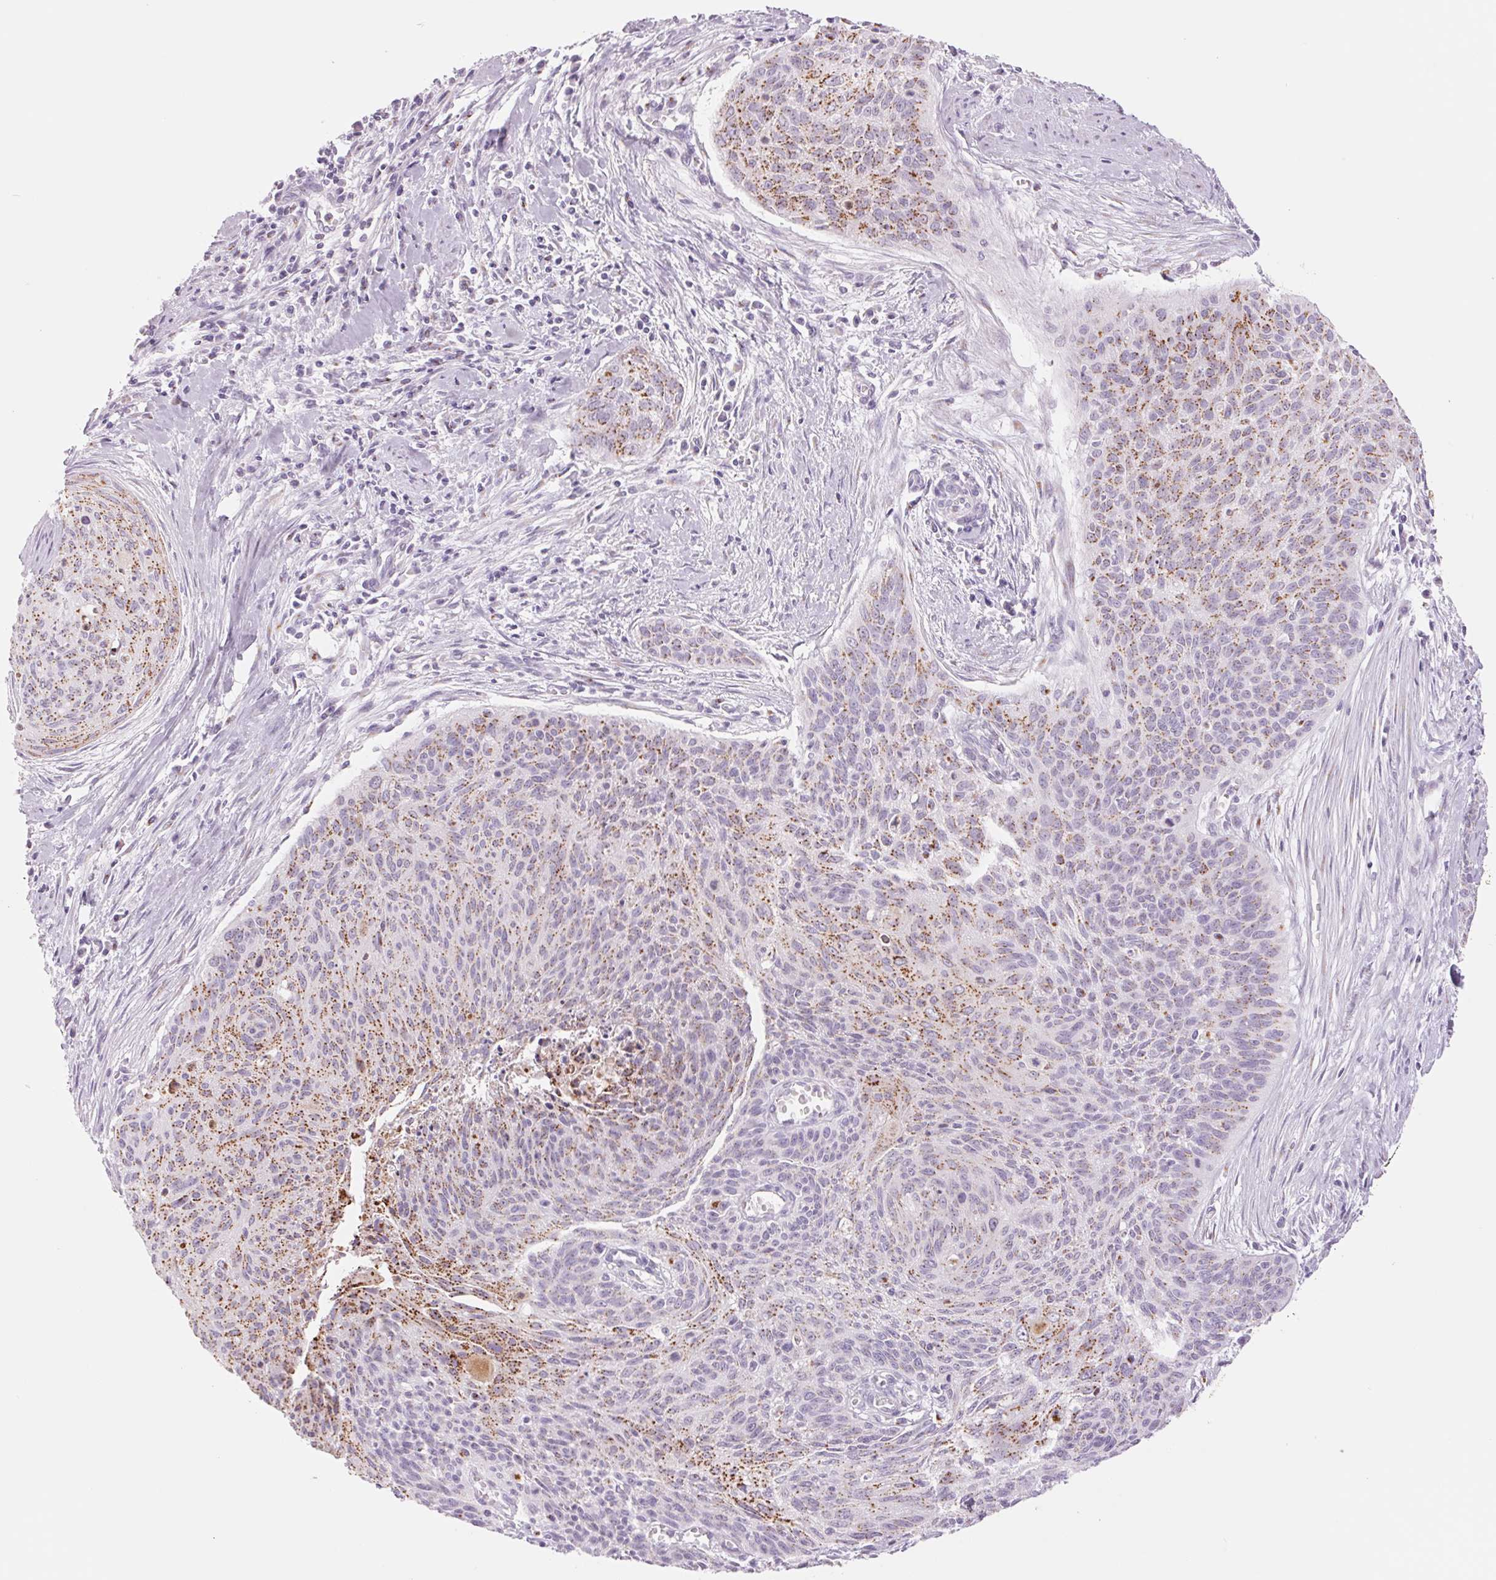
{"staining": {"intensity": "moderate", "quantity": ">75%", "location": "cytoplasmic/membranous"}, "tissue": "cervical cancer", "cell_type": "Tumor cells", "image_type": "cancer", "snomed": [{"axis": "morphology", "description": "Squamous cell carcinoma, NOS"}, {"axis": "topography", "description": "Cervix"}], "caption": "A high-resolution histopathology image shows IHC staining of squamous cell carcinoma (cervical), which exhibits moderate cytoplasmic/membranous expression in approximately >75% of tumor cells.", "gene": "GALNT7", "patient": {"sex": "female", "age": 55}}